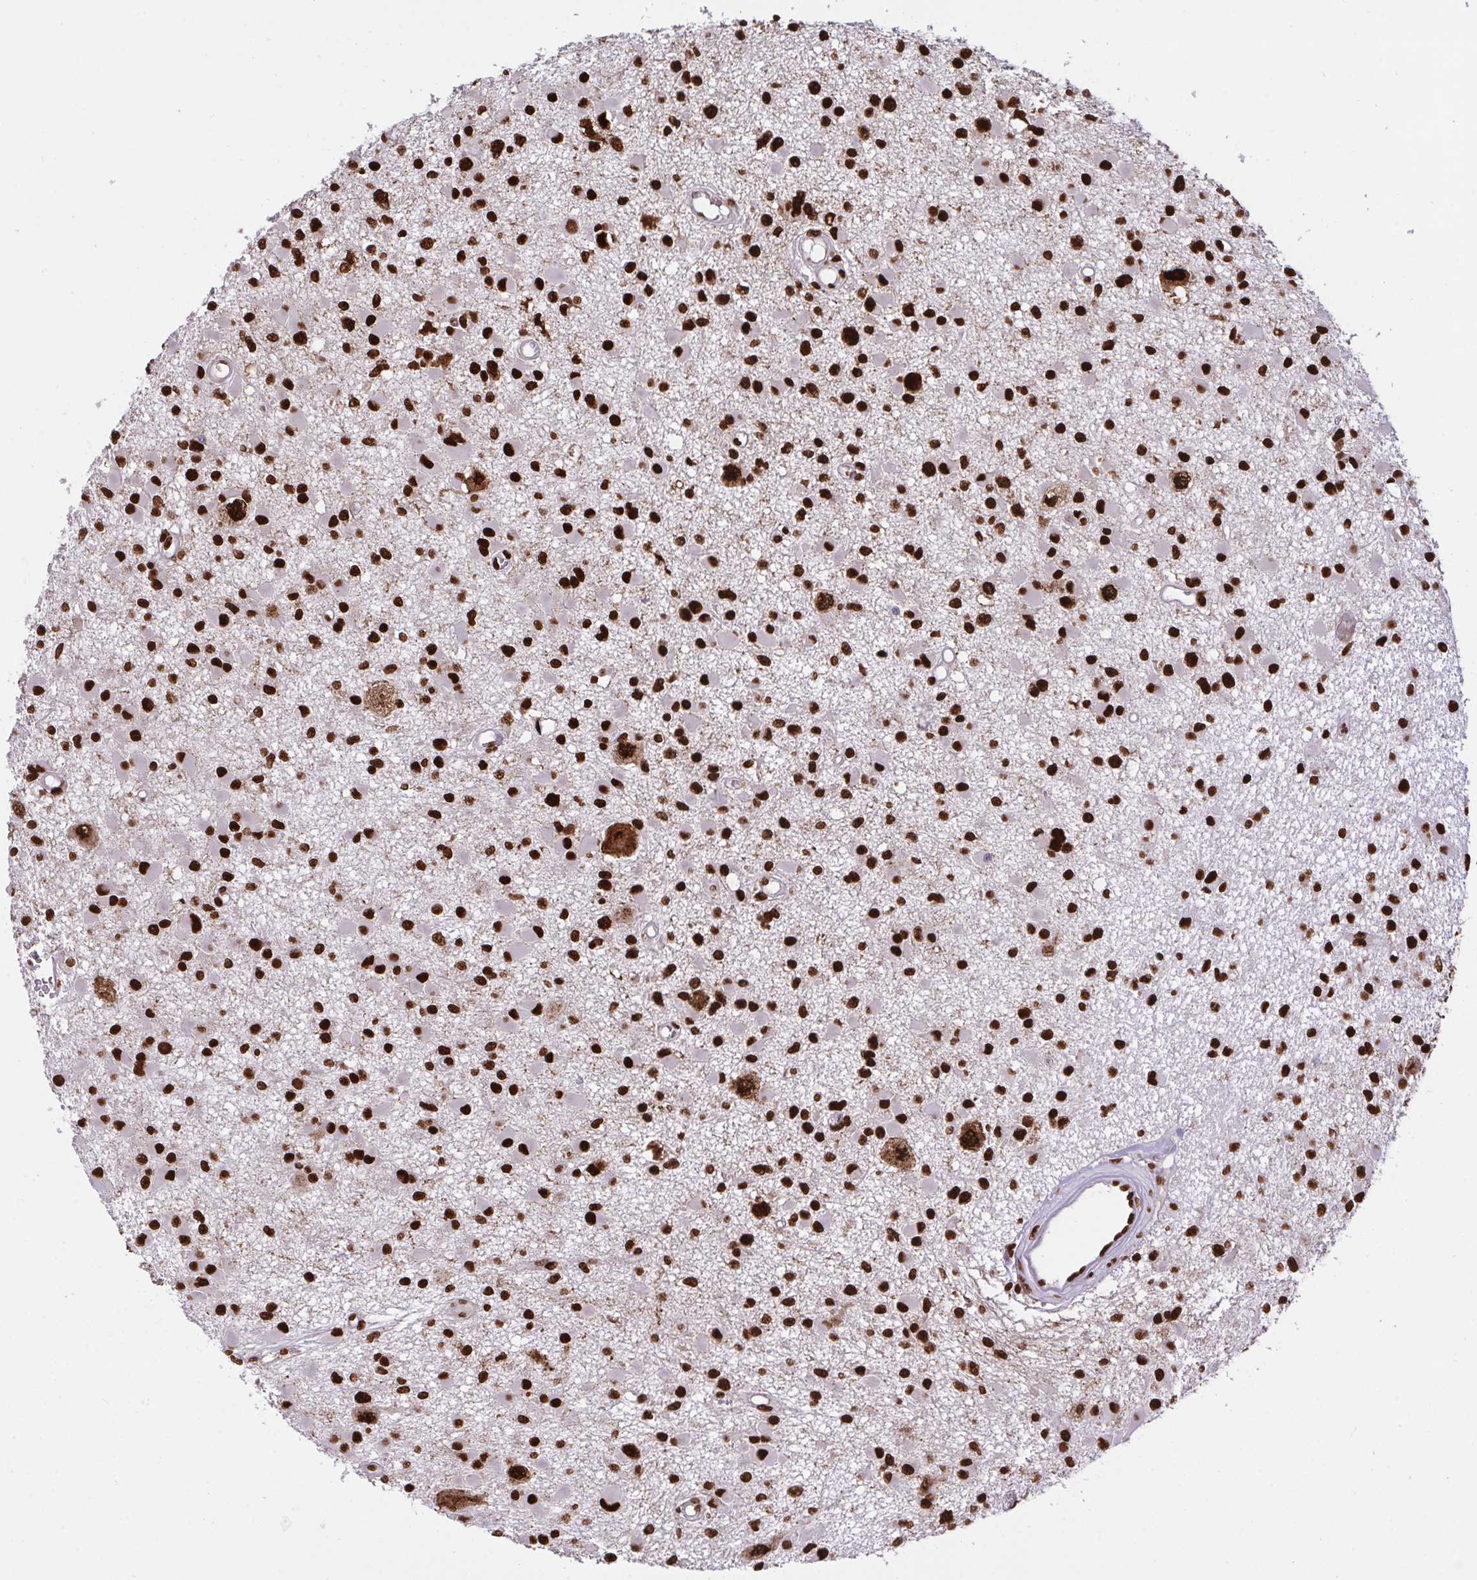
{"staining": {"intensity": "strong", "quantity": ">75%", "location": "nuclear"}, "tissue": "glioma", "cell_type": "Tumor cells", "image_type": "cancer", "snomed": [{"axis": "morphology", "description": "Glioma, malignant, High grade"}, {"axis": "topography", "description": "Brain"}], "caption": "Protein analysis of glioma tissue exhibits strong nuclear positivity in about >75% of tumor cells.", "gene": "HNRNPL", "patient": {"sex": "male", "age": 54}}